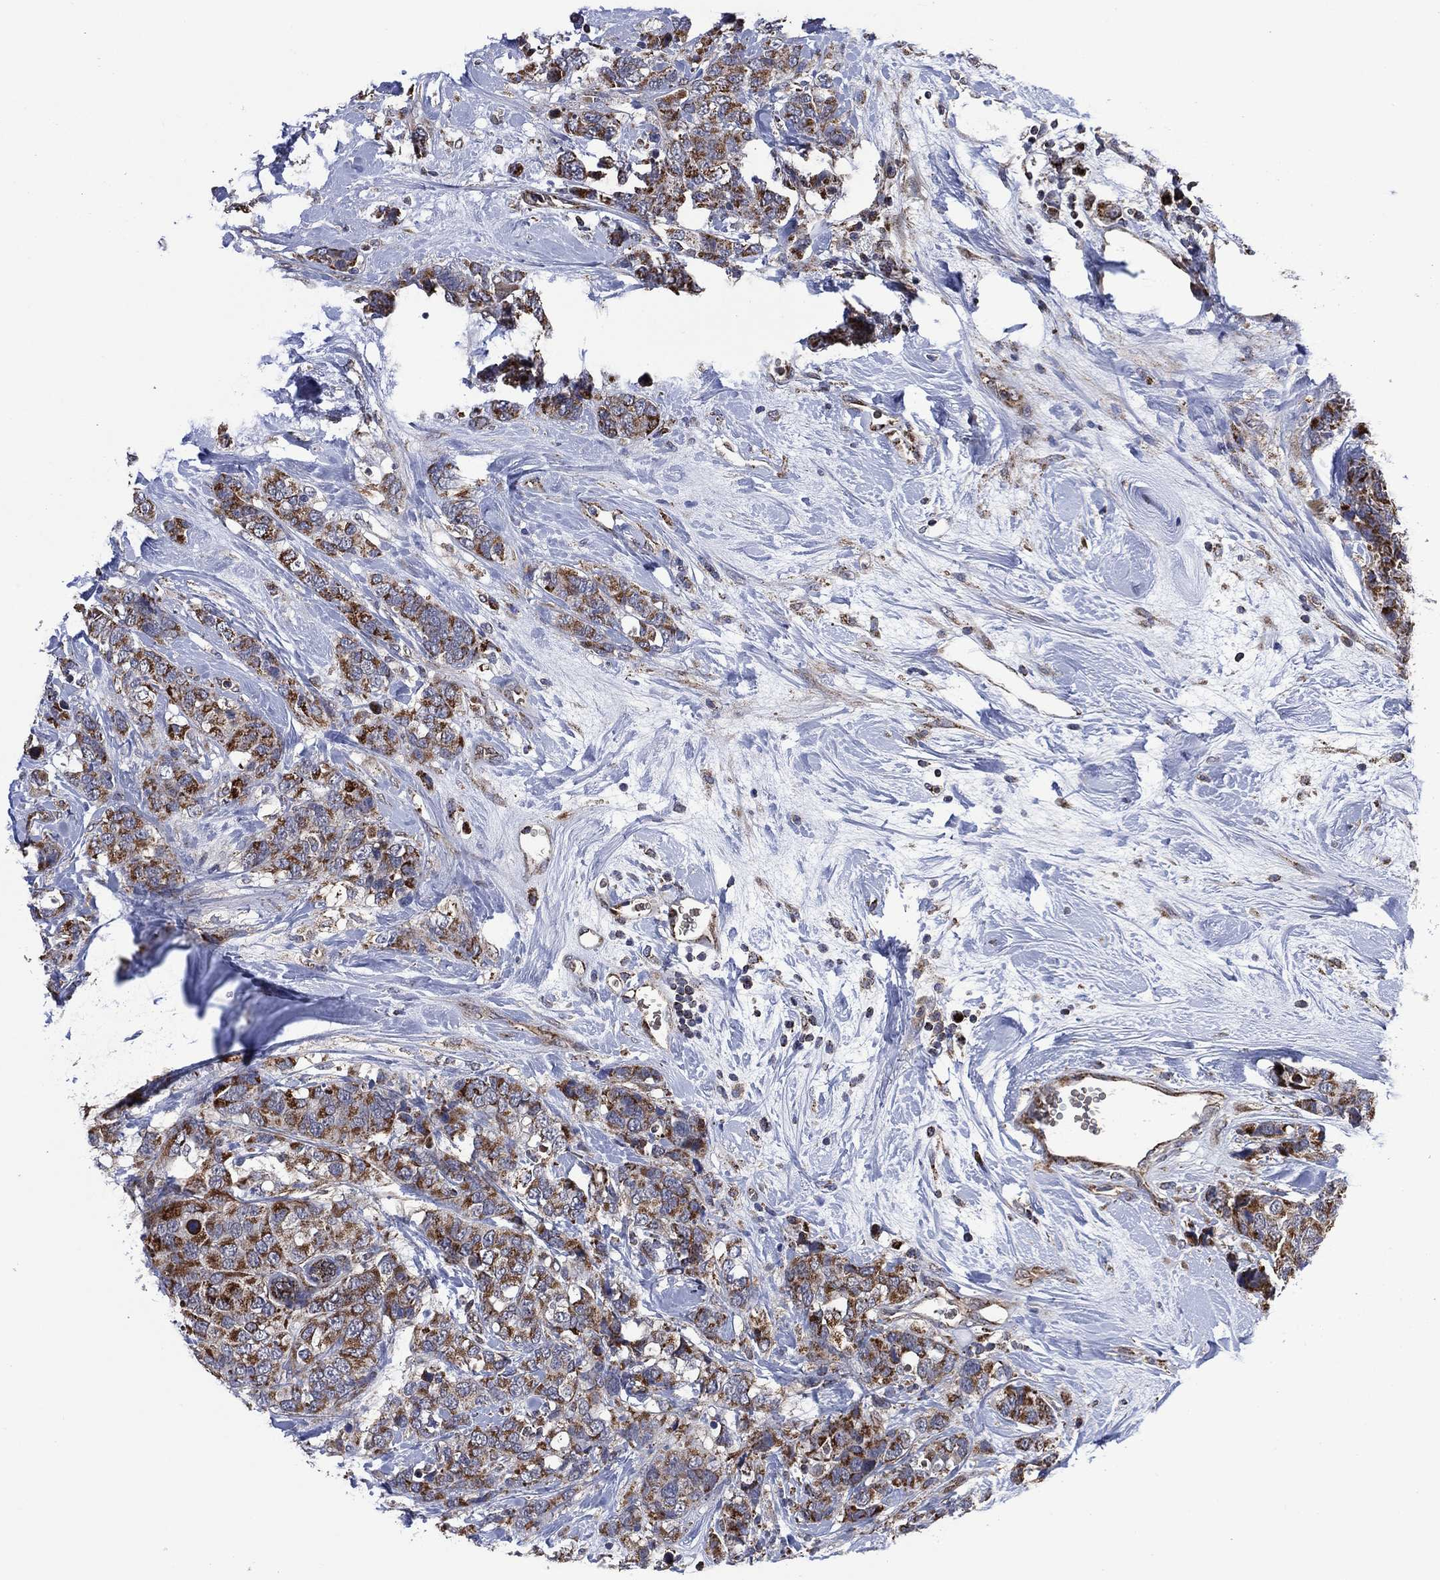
{"staining": {"intensity": "moderate", "quantity": ">75%", "location": "cytoplasmic/membranous"}, "tissue": "breast cancer", "cell_type": "Tumor cells", "image_type": "cancer", "snomed": [{"axis": "morphology", "description": "Lobular carcinoma"}, {"axis": "topography", "description": "Breast"}], "caption": "Breast lobular carcinoma was stained to show a protein in brown. There is medium levels of moderate cytoplasmic/membranous expression in approximately >75% of tumor cells. The staining is performed using DAB (3,3'-diaminobenzidine) brown chromogen to label protein expression. The nuclei are counter-stained blue using hematoxylin.", "gene": "HTD2", "patient": {"sex": "female", "age": 59}}